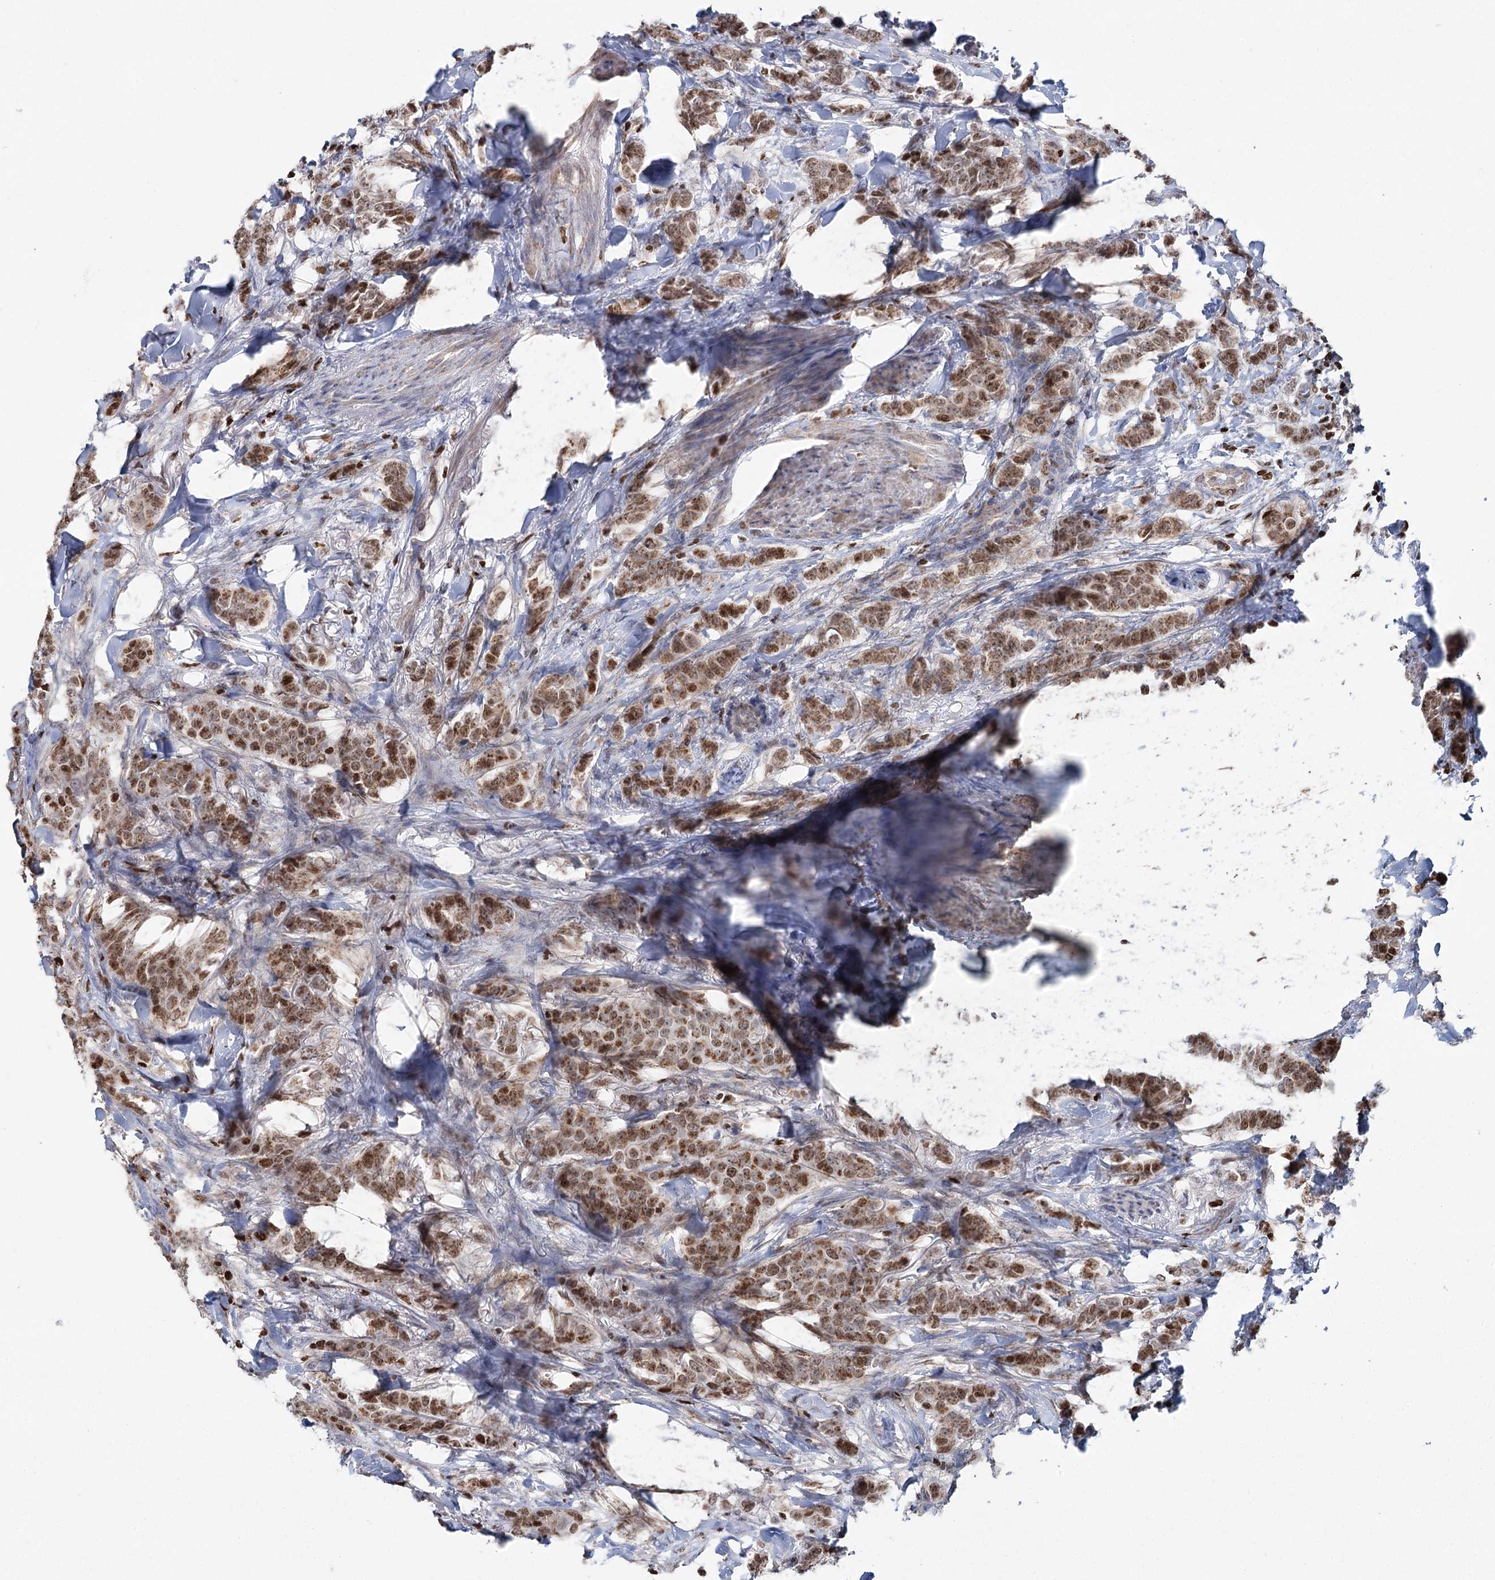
{"staining": {"intensity": "moderate", "quantity": ">75%", "location": "cytoplasmic/membranous,nuclear"}, "tissue": "breast cancer", "cell_type": "Tumor cells", "image_type": "cancer", "snomed": [{"axis": "morphology", "description": "Duct carcinoma"}, {"axis": "topography", "description": "Breast"}], "caption": "Intraductal carcinoma (breast) tissue reveals moderate cytoplasmic/membranous and nuclear staining in approximately >75% of tumor cells", "gene": "PDHX", "patient": {"sex": "female", "age": 40}}